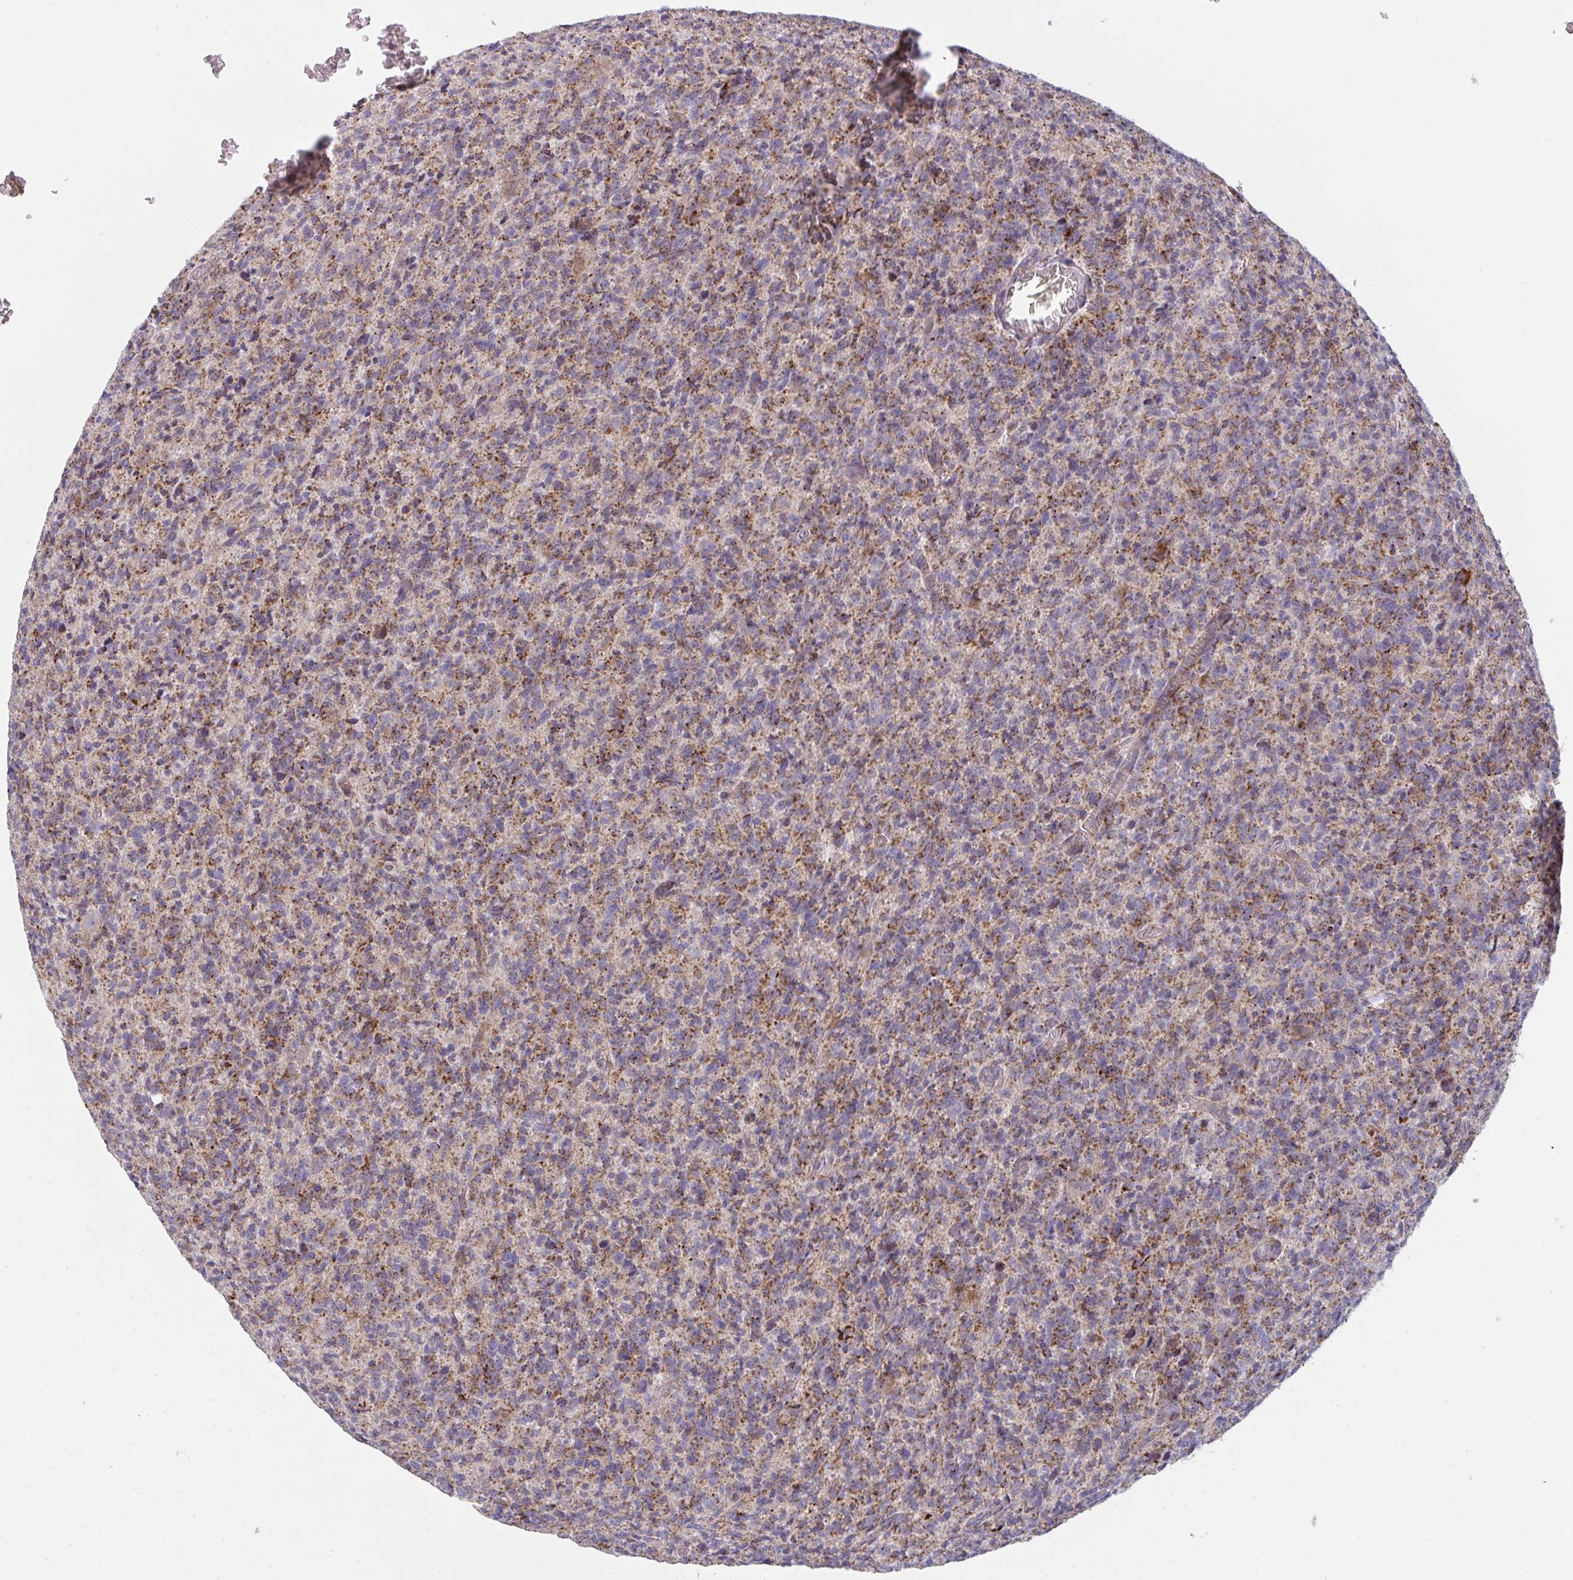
{"staining": {"intensity": "strong", "quantity": "25%-75%", "location": "cytoplasmic/membranous"}, "tissue": "glioma", "cell_type": "Tumor cells", "image_type": "cancer", "snomed": [{"axis": "morphology", "description": "Glioma, malignant, High grade"}, {"axis": "topography", "description": "Brain"}], "caption": "Immunohistochemistry (DAB (3,3'-diaminobenzidine)) staining of human malignant glioma (high-grade) demonstrates strong cytoplasmic/membranous protein staining in approximately 25%-75% of tumor cells. (Stains: DAB (3,3'-diaminobenzidine) in brown, nuclei in blue, Microscopy: brightfield microscopy at high magnification).", "gene": "MICOS10", "patient": {"sex": "male", "age": 76}}